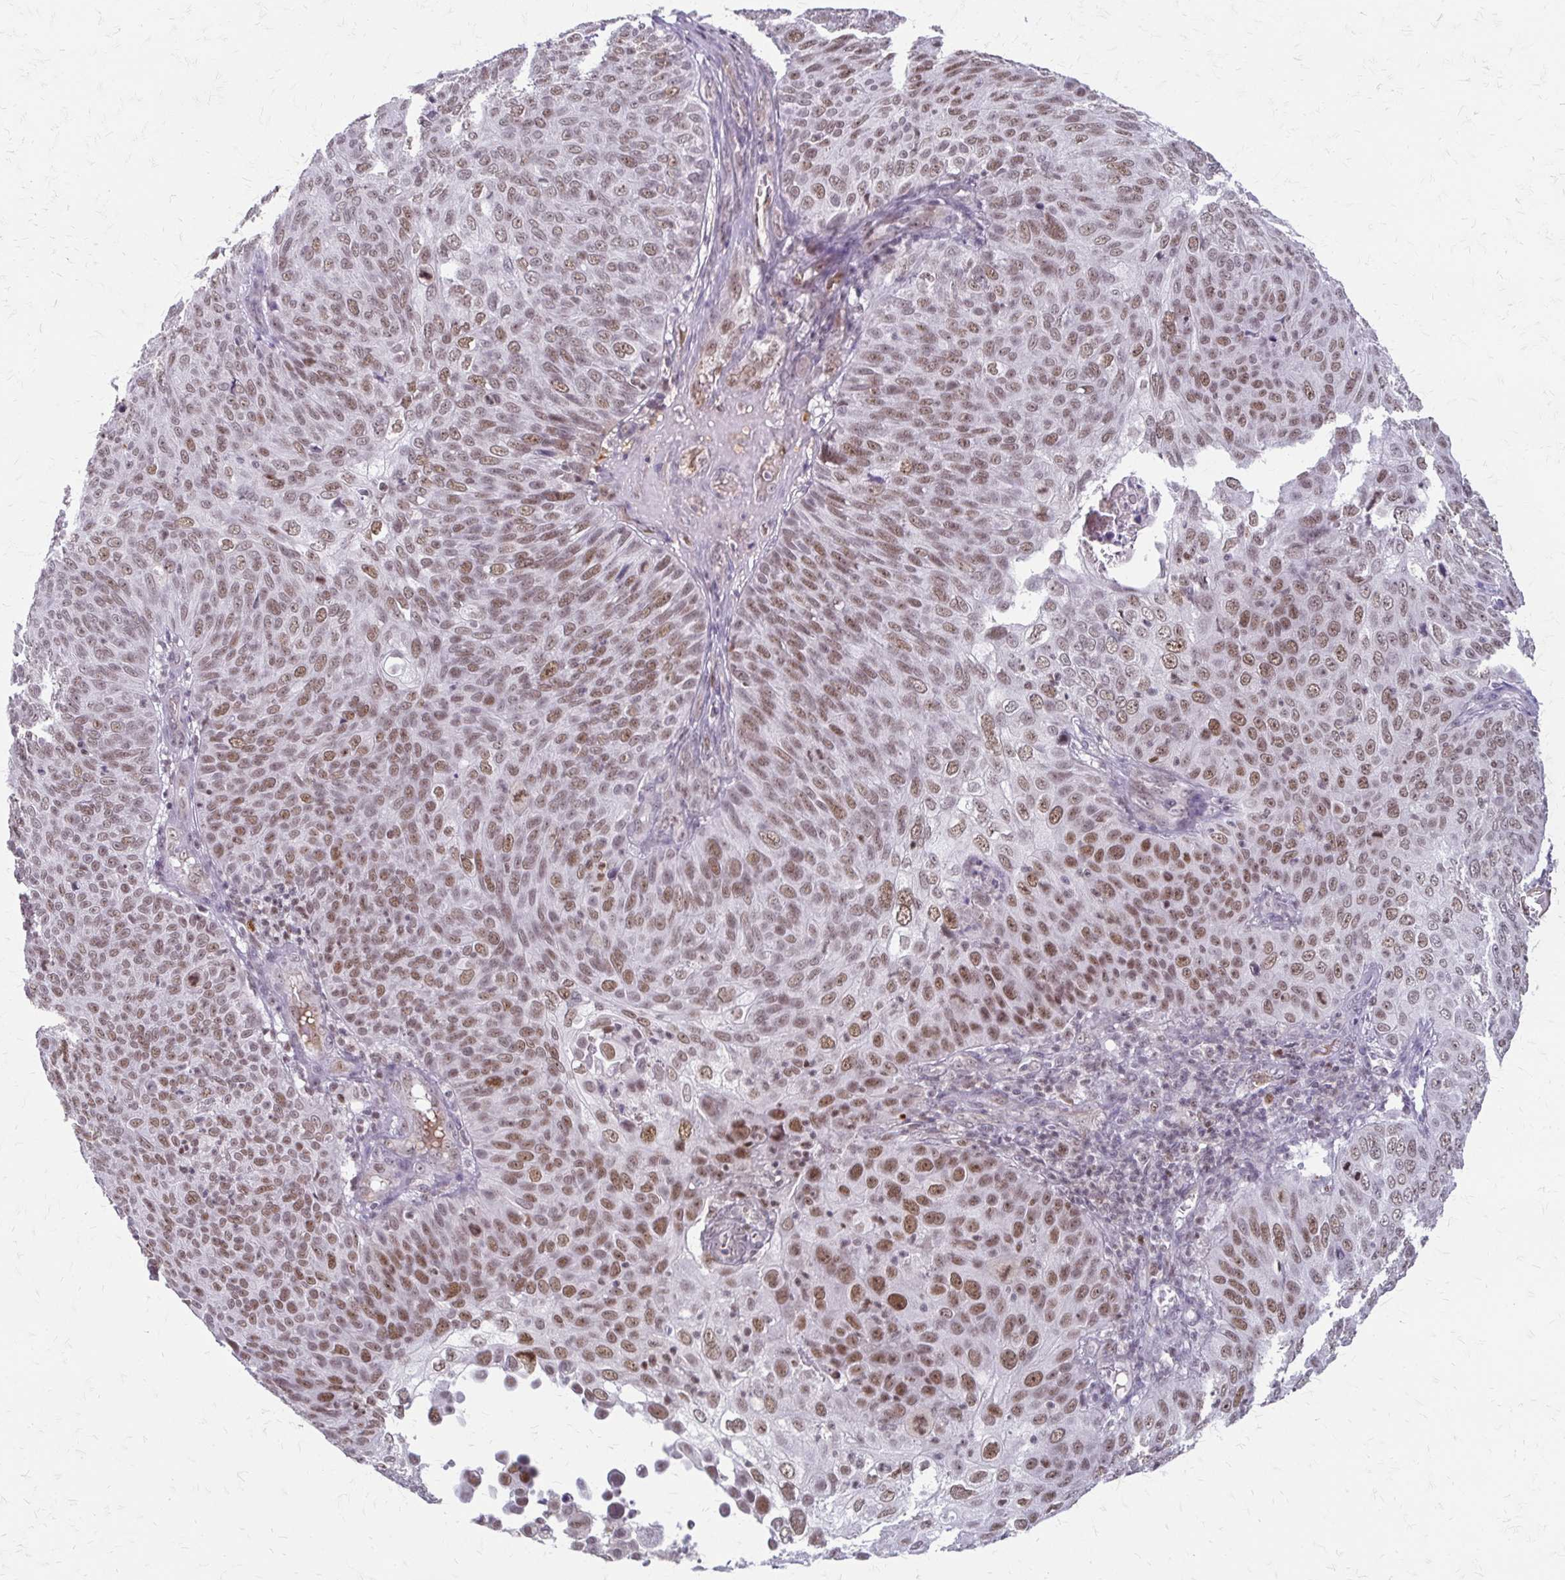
{"staining": {"intensity": "moderate", "quantity": ">75%", "location": "nuclear"}, "tissue": "skin cancer", "cell_type": "Tumor cells", "image_type": "cancer", "snomed": [{"axis": "morphology", "description": "Squamous cell carcinoma, NOS"}, {"axis": "topography", "description": "Skin"}], "caption": "A medium amount of moderate nuclear expression is seen in approximately >75% of tumor cells in skin squamous cell carcinoma tissue.", "gene": "EED", "patient": {"sex": "male", "age": 87}}